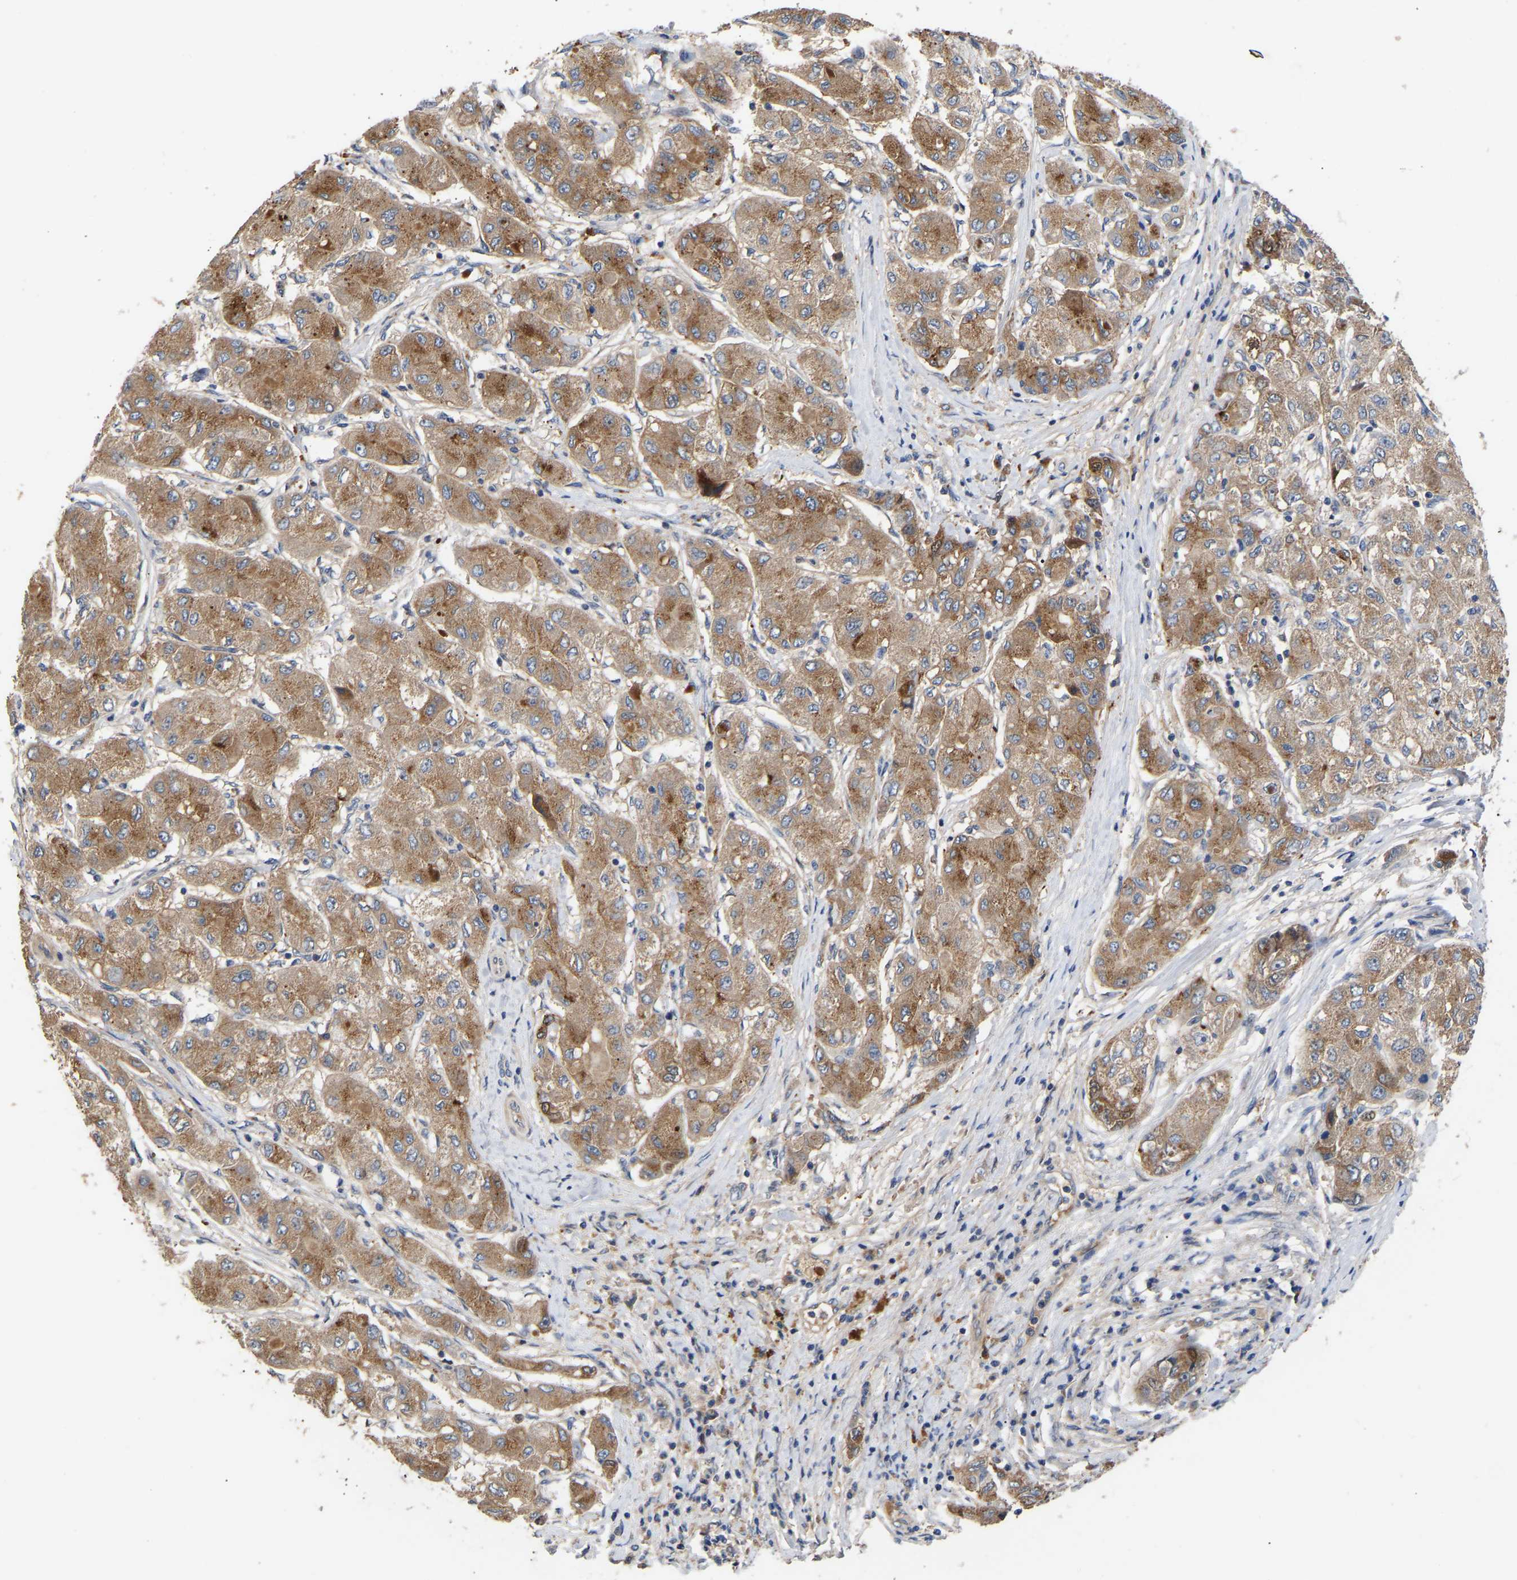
{"staining": {"intensity": "moderate", "quantity": ">75%", "location": "cytoplasmic/membranous"}, "tissue": "liver cancer", "cell_type": "Tumor cells", "image_type": "cancer", "snomed": [{"axis": "morphology", "description": "Carcinoma, Hepatocellular, NOS"}, {"axis": "topography", "description": "Liver"}], "caption": "Immunohistochemical staining of human liver cancer (hepatocellular carcinoma) reveals moderate cytoplasmic/membranous protein expression in approximately >75% of tumor cells. (brown staining indicates protein expression, while blue staining denotes nuclei).", "gene": "KASH5", "patient": {"sex": "male", "age": 80}}